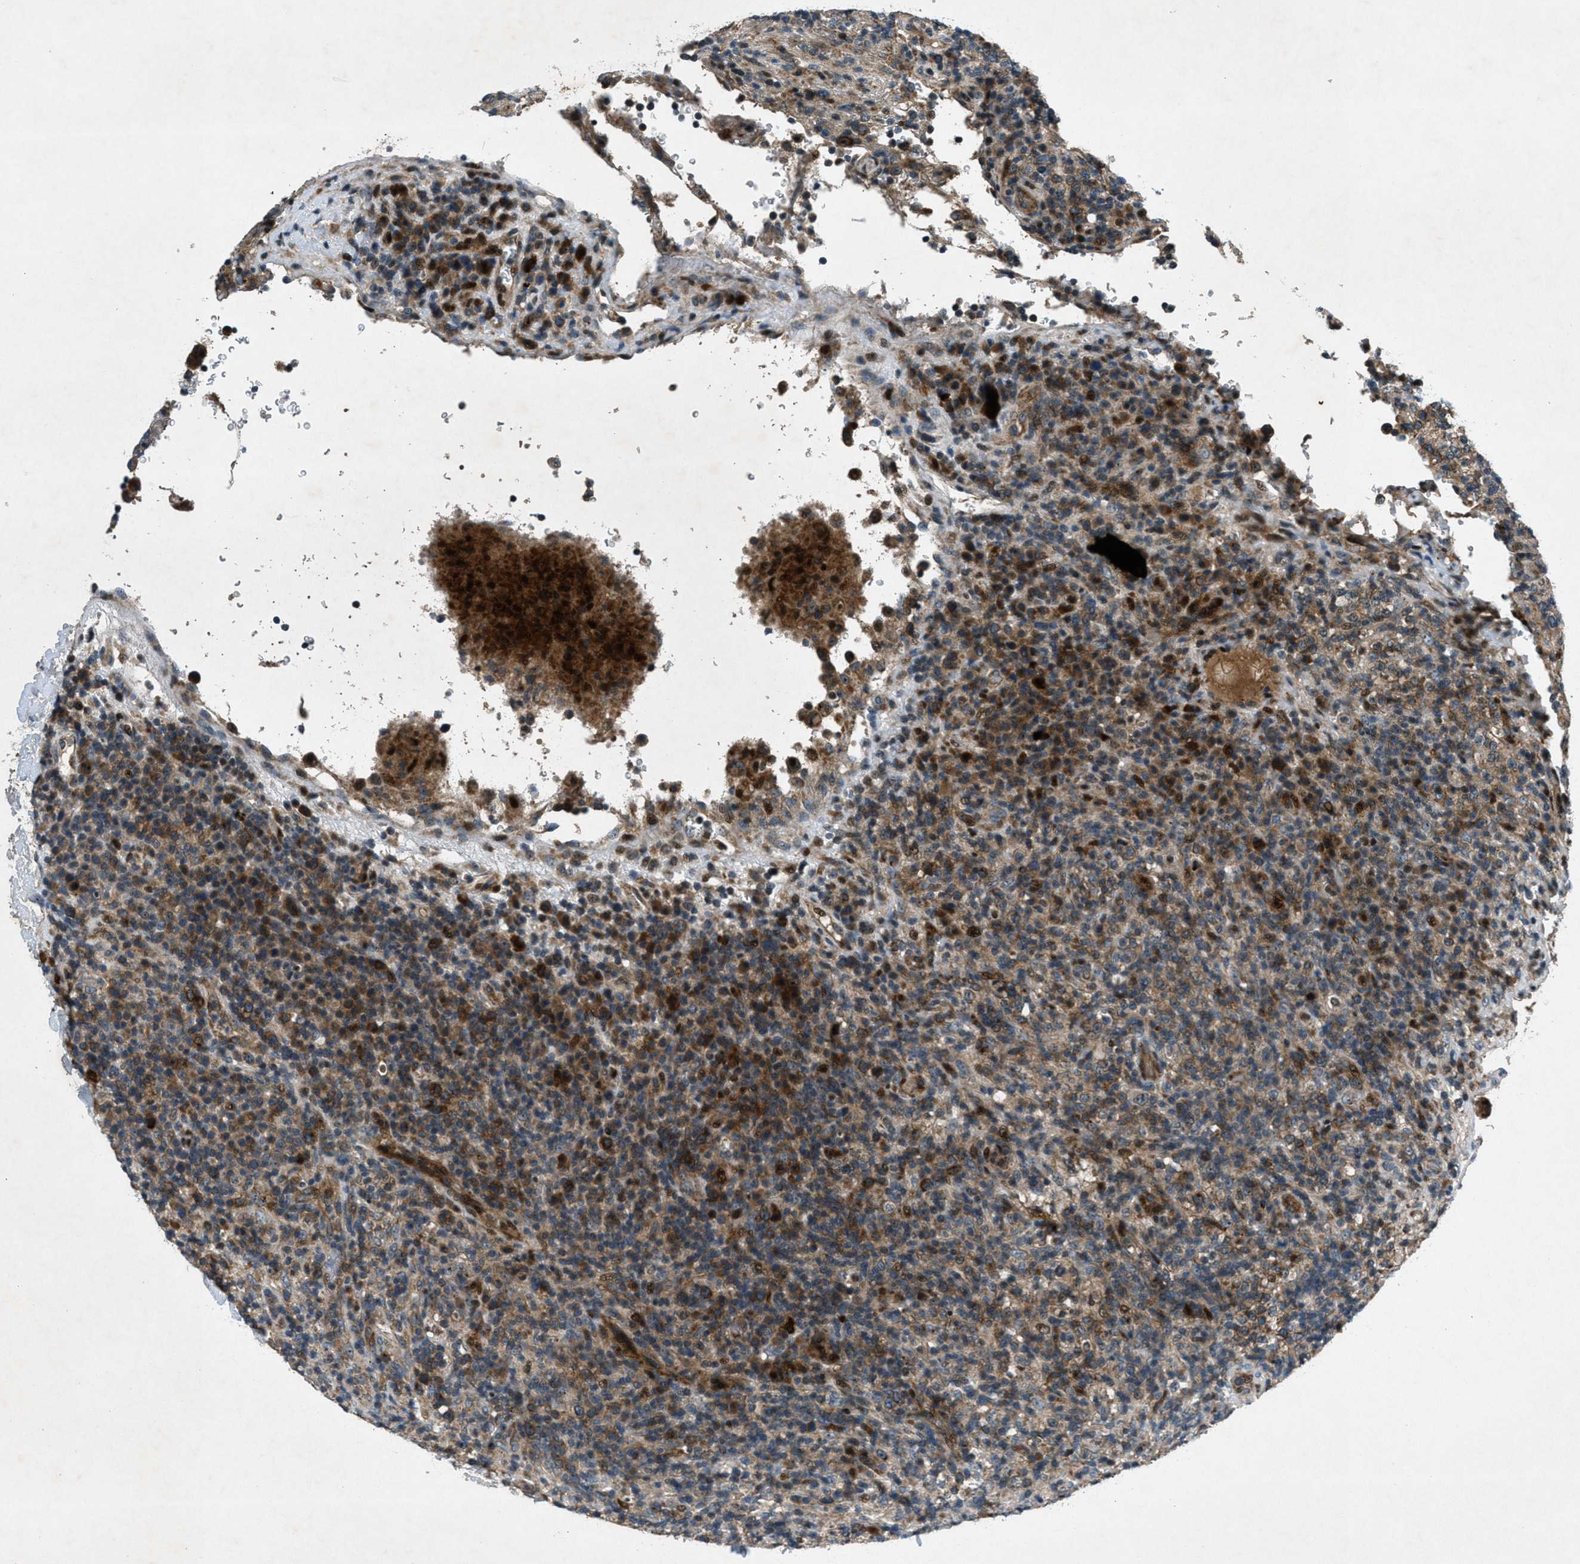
{"staining": {"intensity": "moderate", "quantity": ">75%", "location": "cytoplasmic/membranous"}, "tissue": "lymphoma", "cell_type": "Tumor cells", "image_type": "cancer", "snomed": [{"axis": "morphology", "description": "Malignant lymphoma, non-Hodgkin's type, High grade"}, {"axis": "topography", "description": "Lymph node"}], "caption": "High-grade malignant lymphoma, non-Hodgkin's type stained with immunohistochemistry exhibits moderate cytoplasmic/membranous positivity in about >75% of tumor cells.", "gene": "CLEC2D", "patient": {"sex": "female", "age": 76}}